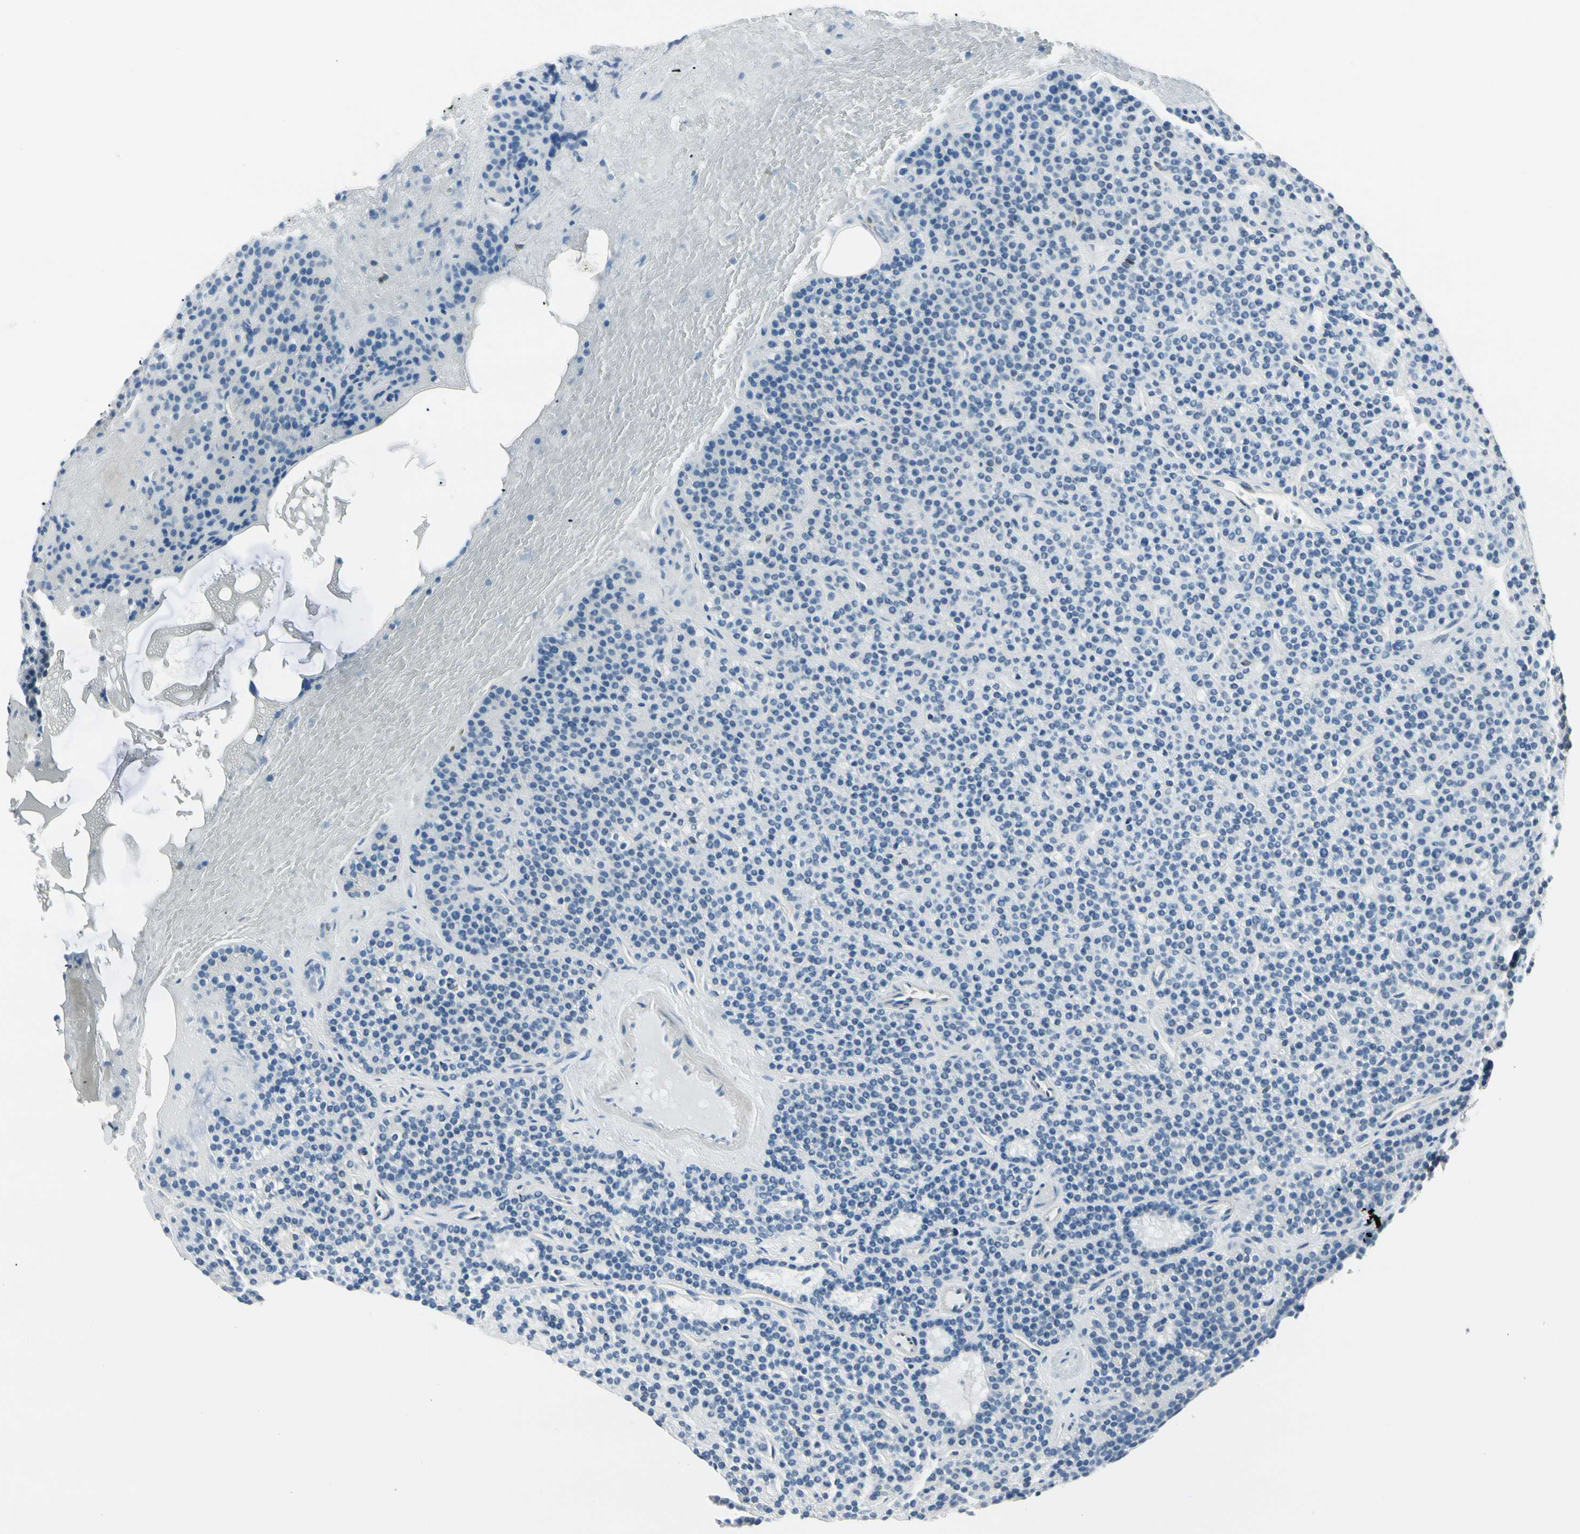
{"staining": {"intensity": "negative", "quantity": "none", "location": "none"}, "tissue": "parathyroid gland", "cell_type": "Glandular cells", "image_type": "normal", "snomed": [{"axis": "morphology", "description": "Normal tissue, NOS"}, {"axis": "topography", "description": "Parathyroid gland"}], "caption": "Protein analysis of unremarkable parathyroid gland reveals no significant staining in glandular cells. (IHC, brightfield microscopy, high magnification).", "gene": "CAPZA2", "patient": {"sex": "female", "age": 29}}